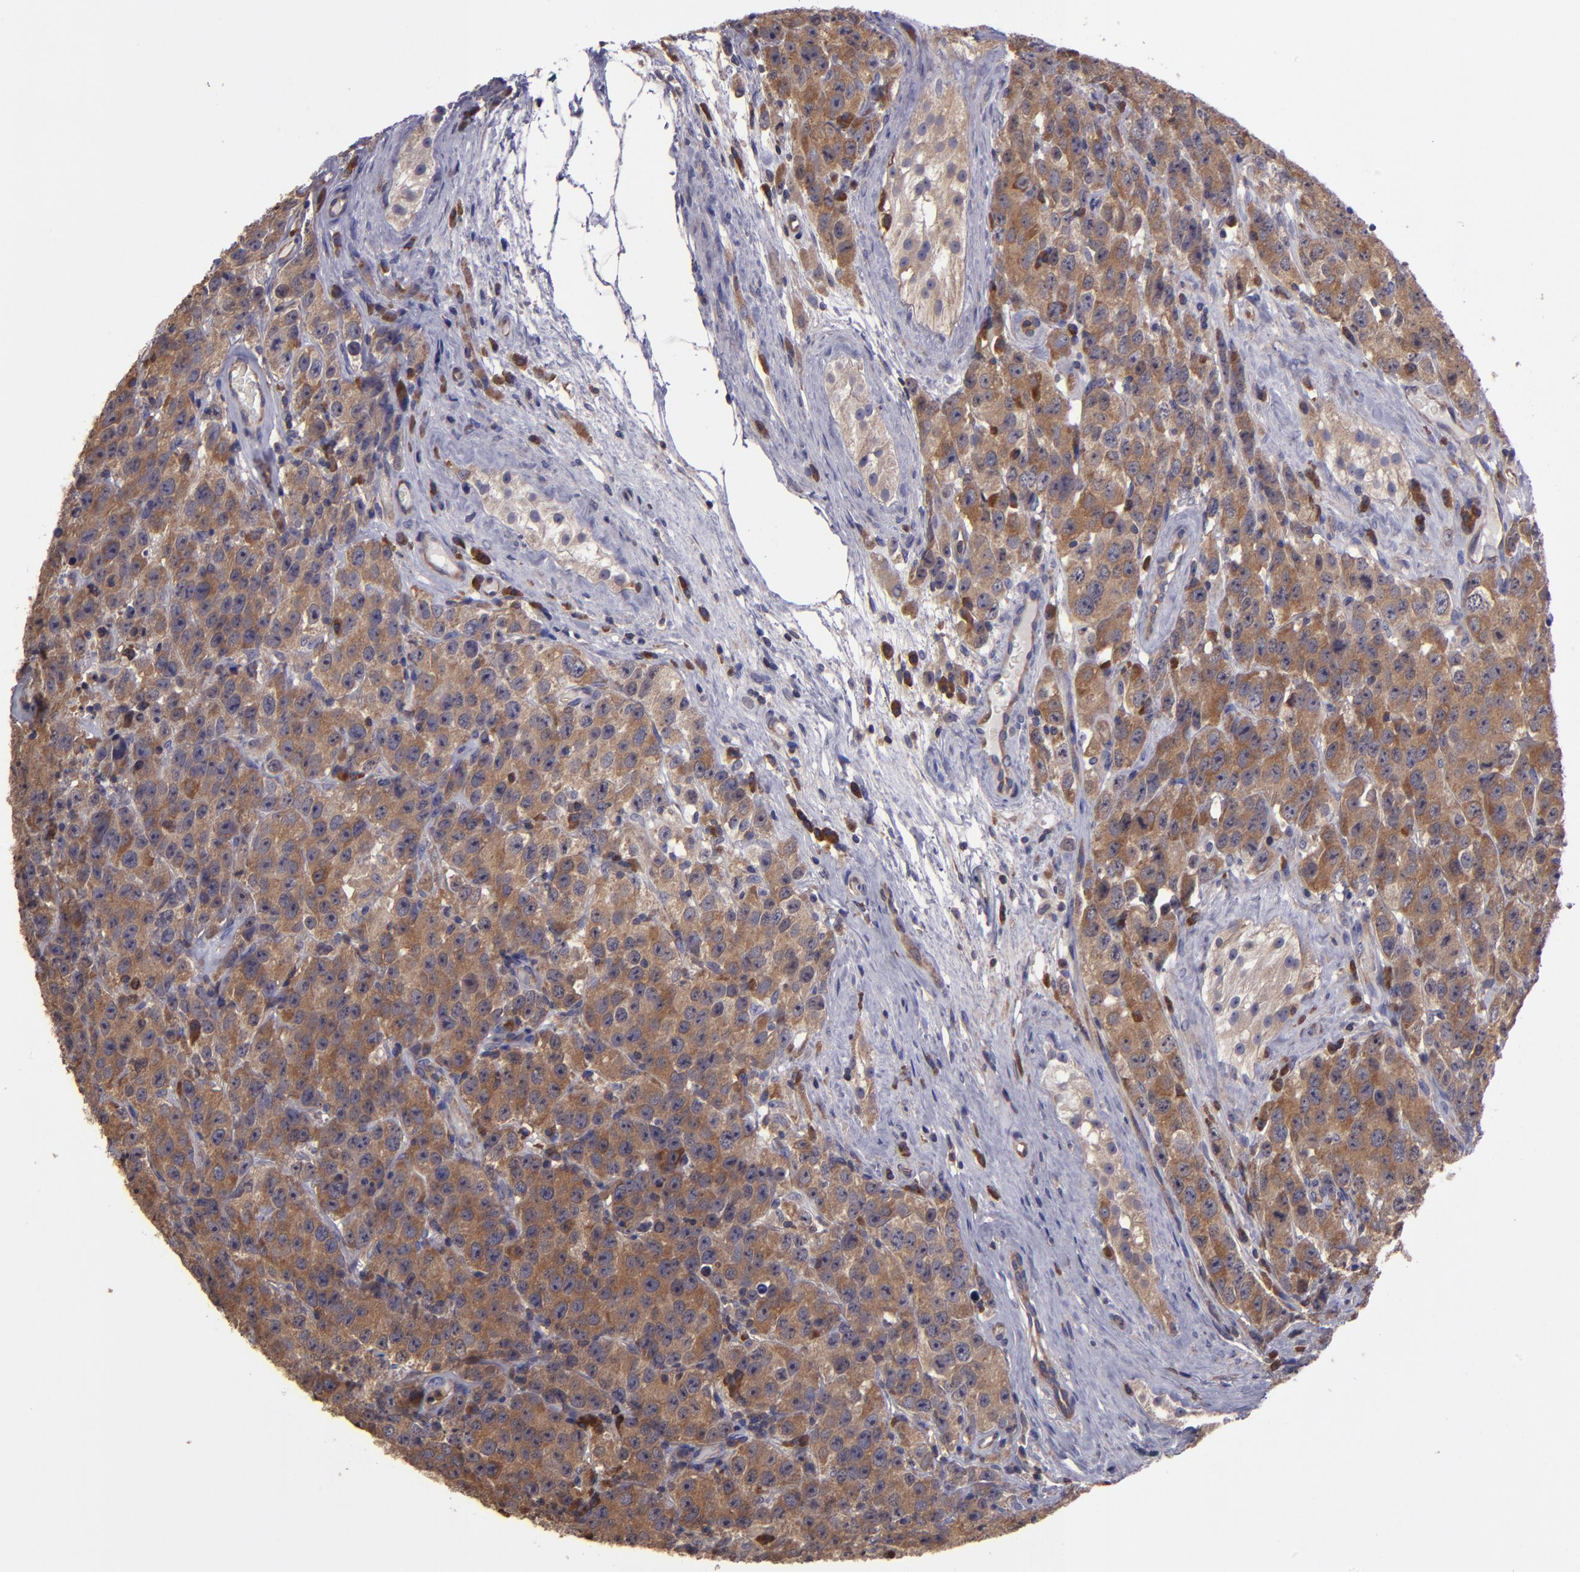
{"staining": {"intensity": "moderate", "quantity": ">75%", "location": "cytoplasmic/membranous"}, "tissue": "testis cancer", "cell_type": "Tumor cells", "image_type": "cancer", "snomed": [{"axis": "morphology", "description": "Seminoma, NOS"}, {"axis": "topography", "description": "Testis"}], "caption": "IHC of human testis cancer displays medium levels of moderate cytoplasmic/membranous expression in approximately >75% of tumor cells.", "gene": "CARS1", "patient": {"sex": "male", "age": 52}}